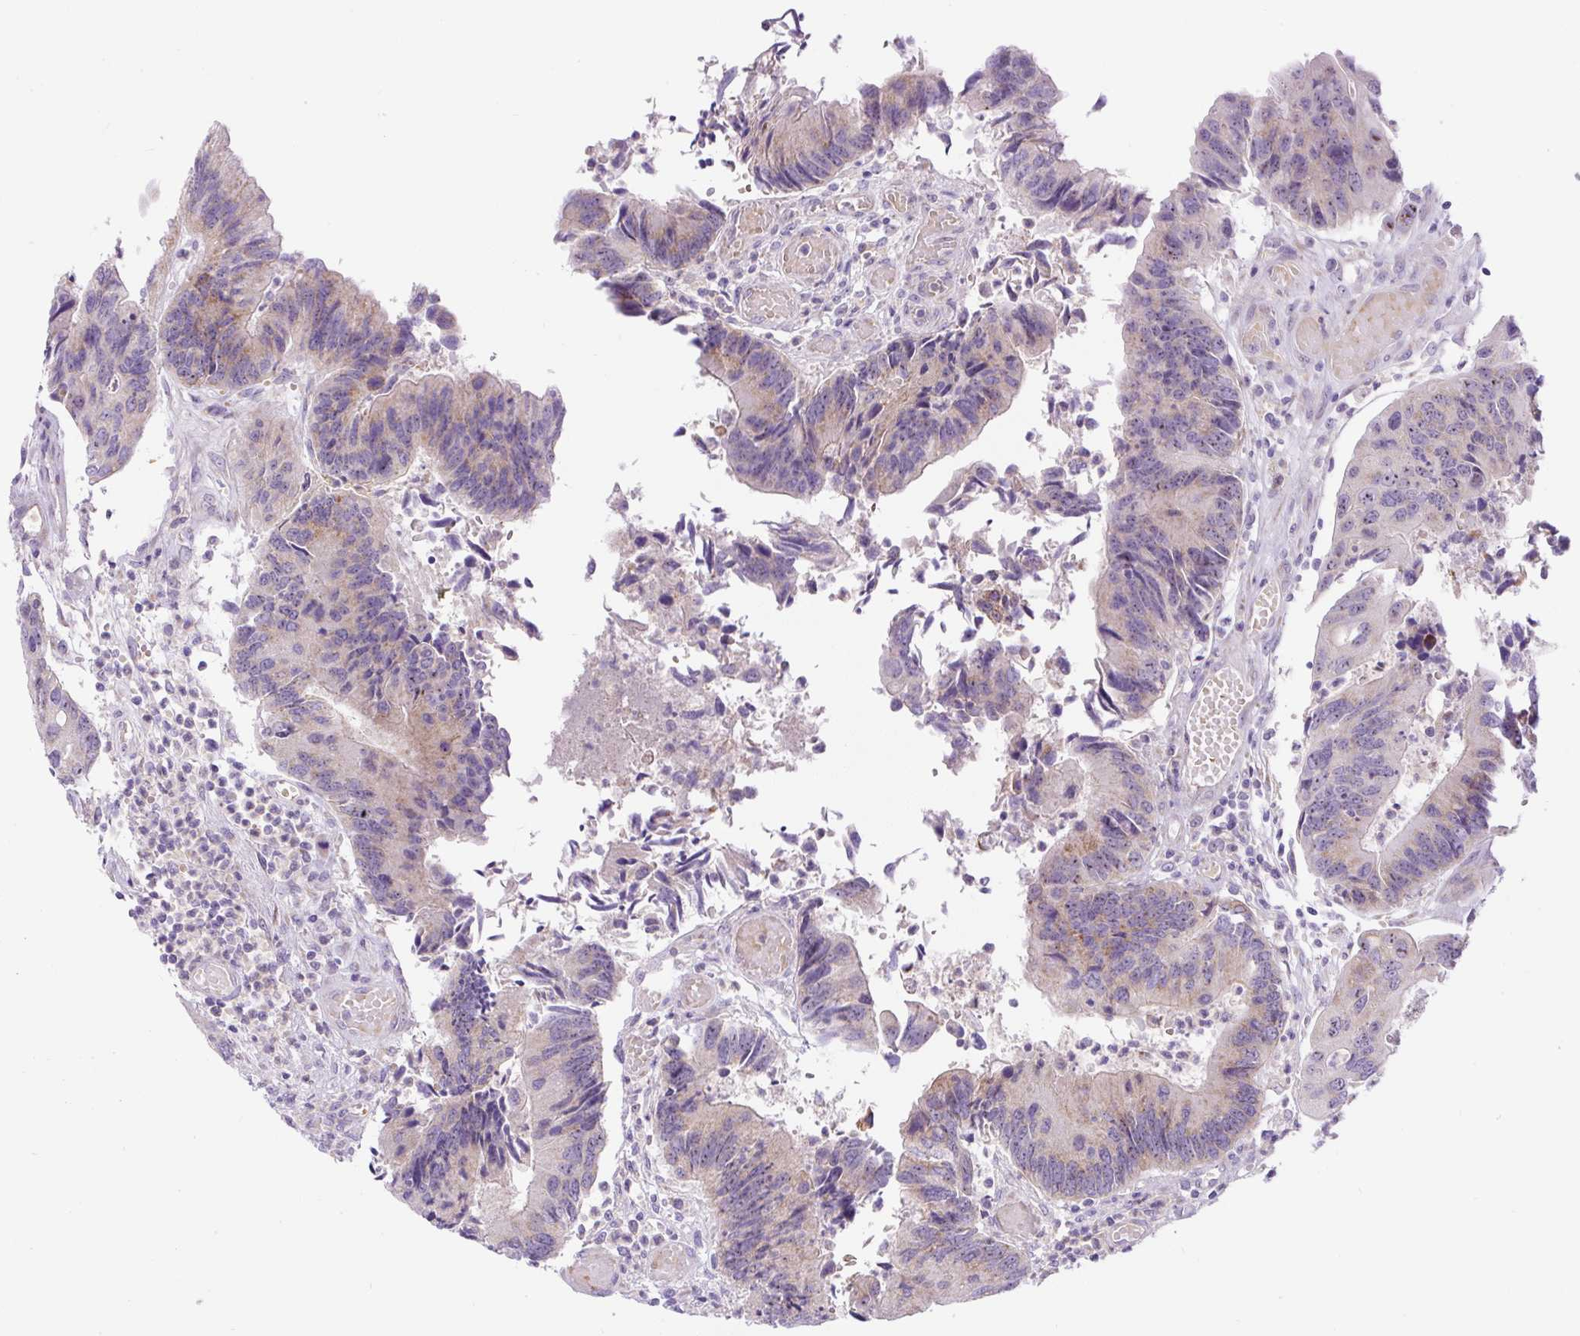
{"staining": {"intensity": "moderate", "quantity": "25%-75%", "location": "cytoplasmic/membranous"}, "tissue": "colorectal cancer", "cell_type": "Tumor cells", "image_type": "cancer", "snomed": [{"axis": "morphology", "description": "Adenocarcinoma, NOS"}, {"axis": "topography", "description": "Colon"}], "caption": "Immunohistochemistry photomicrograph of neoplastic tissue: colorectal adenocarcinoma stained using immunohistochemistry exhibits medium levels of moderate protein expression localized specifically in the cytoplasmic/membranous of tumor cells, appearing as a cytoplasmic/membranous brown color.", "gene": "ZNF596", "patient": {"sex": "female", "age": 67}}